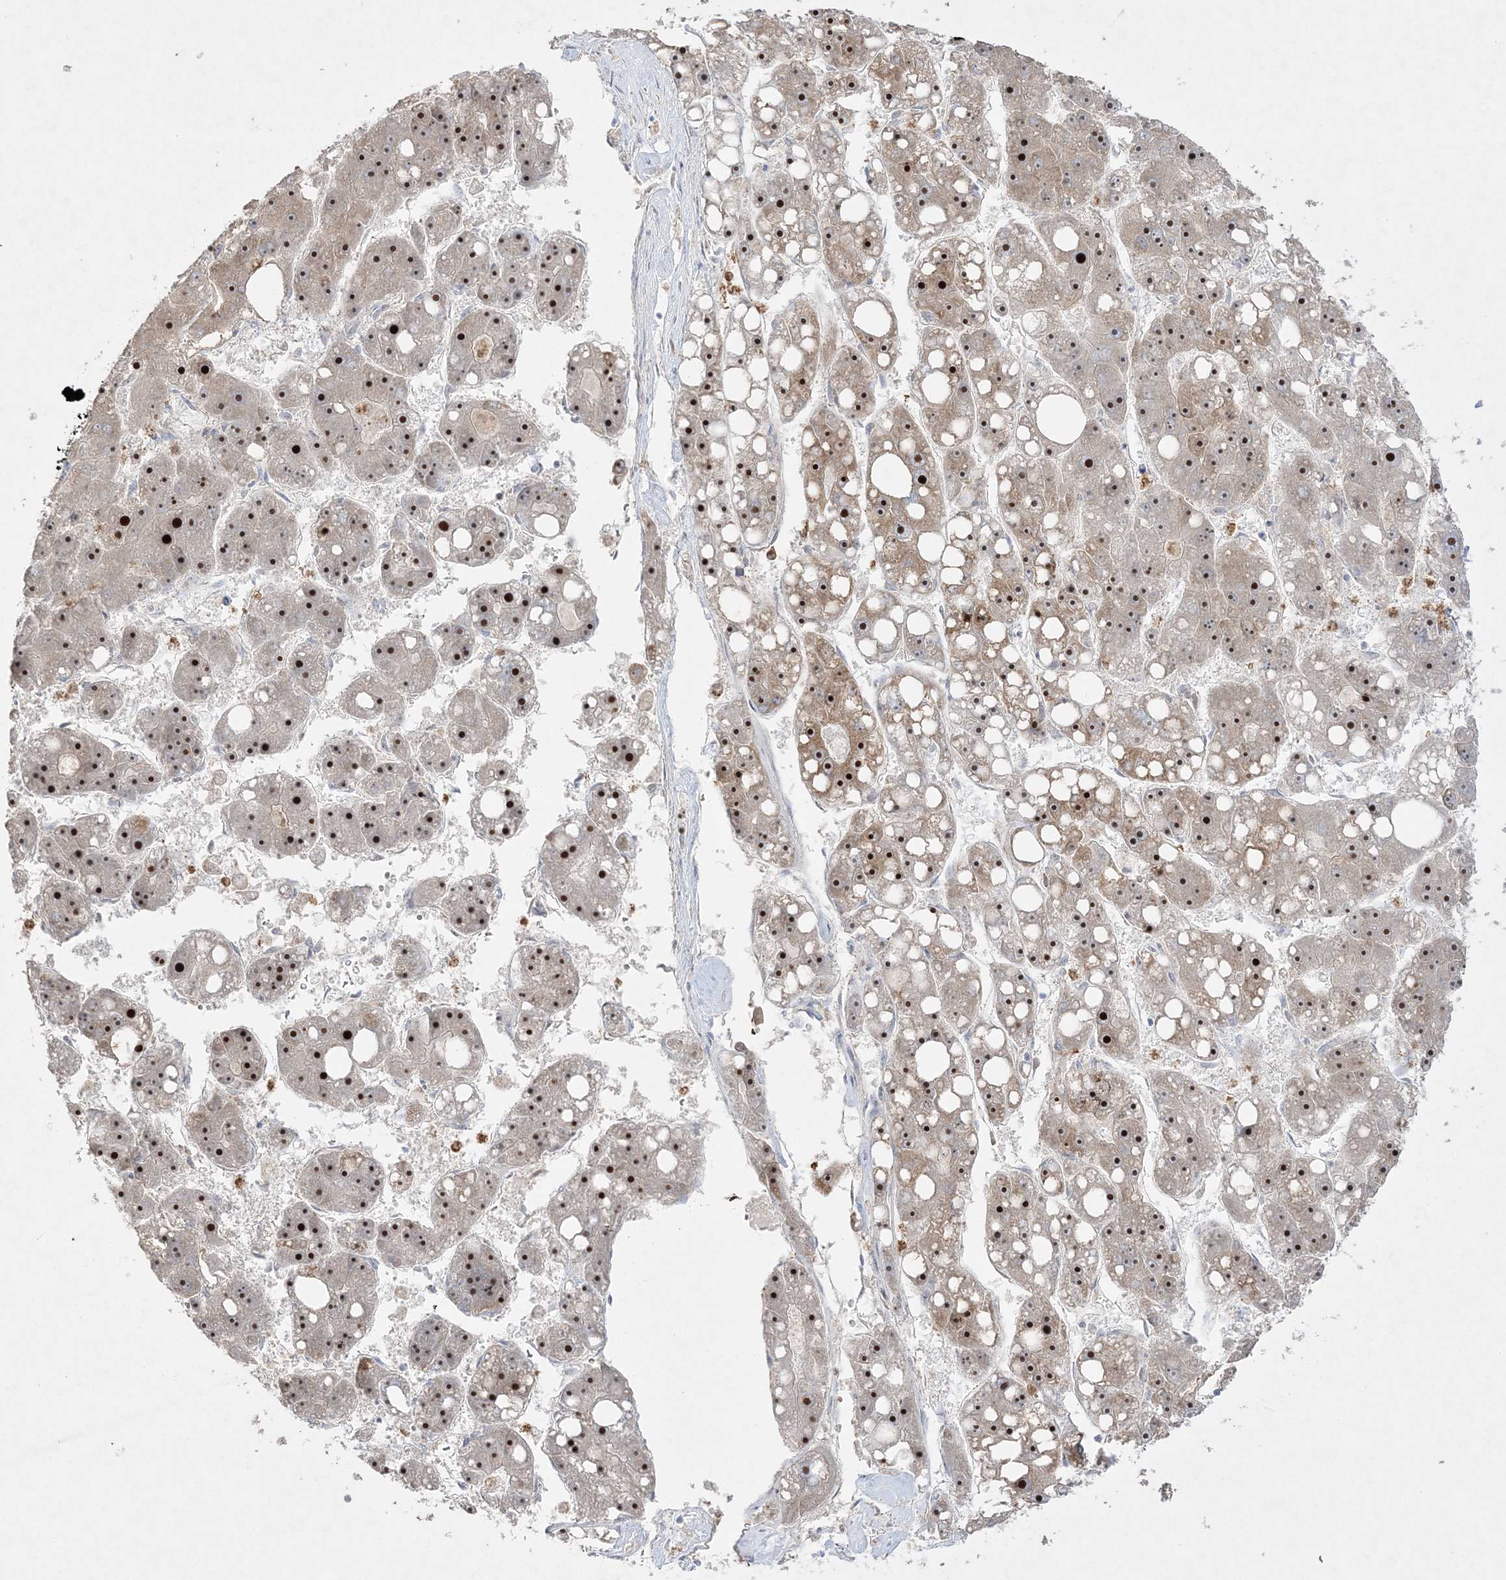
{"staining": {"intensity": "strong", "quantity": ">75%", "location": "nuclear"}, "tissue": "liver cancer", "cell_type": "Tumor cells", "image_type": "cancer", "snomed": [{"axis": "morphology", "description": "Carcinoma, Hepatocellular, NOS"}, {"axis": "topography", "description": "Liver"}], "caption": "Protein expression by immunohistochemistry reveals strong nuclear expression in about >75% of tumor cells in hepatocellular carcinoma (liver).", "gene": "NOP16", "patient": {"sex": "female", "age": 61}}